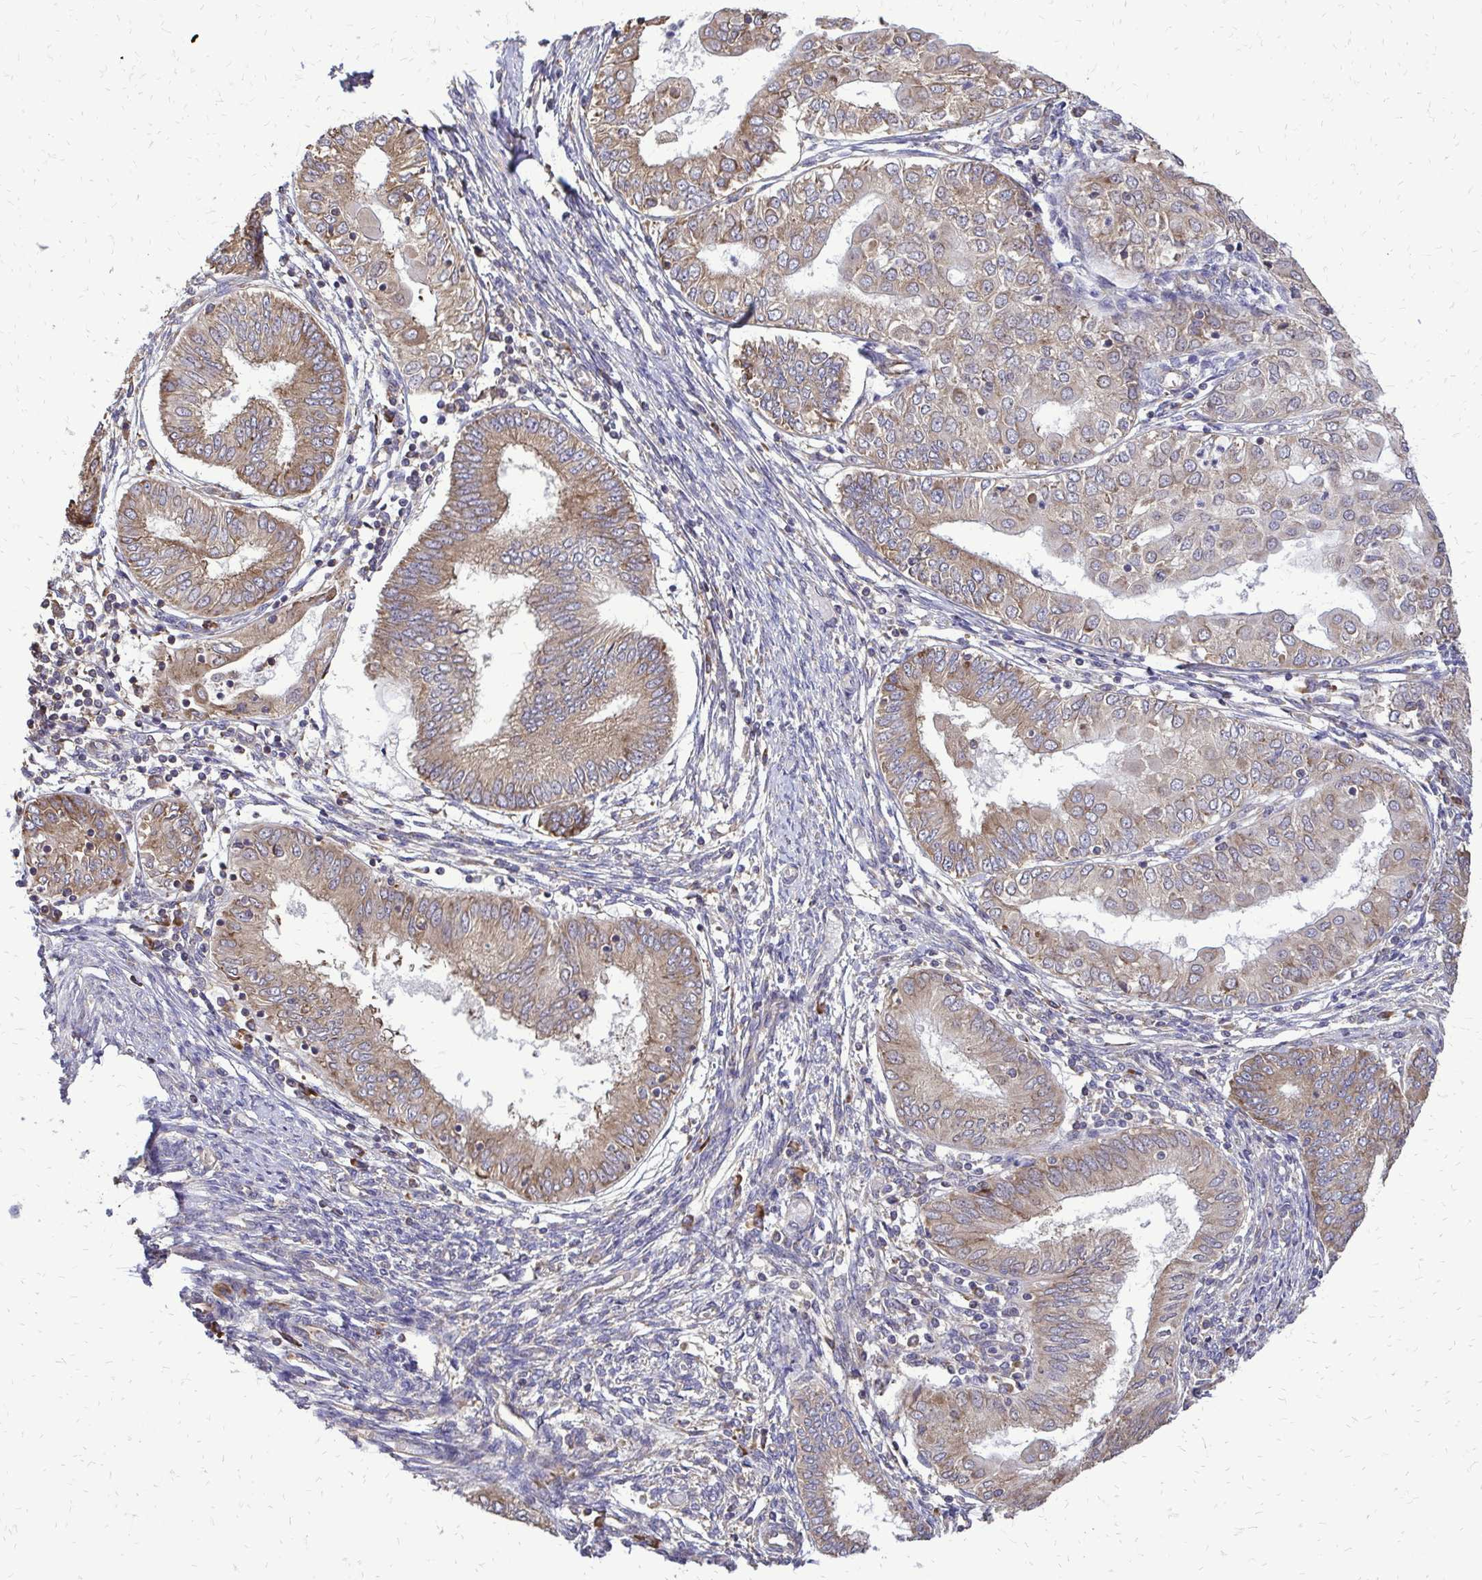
{"staining": {"intensity": "moderate", "quantity": ">75%", "location": "cytoplasmic/membranous"}, "tissue": "endometrial cancer", "cell_type": "Tumor cells", "image_type": "cancer", "snomed": [{"axis": "morphology", "description": "Adenocarcinoma, NOS"}, {"axis": "topography", "description": "Endometrium"}], "caption": "Tumor cells exhibit medium levels of moderate cytoplasmic/membranous positivity in about >75% of cells in human endometrial cancer. (IHC, brightfield microscopy, high magnification).", "gene": "RPS3", "patient": {"sex": "female", "age": 68}}